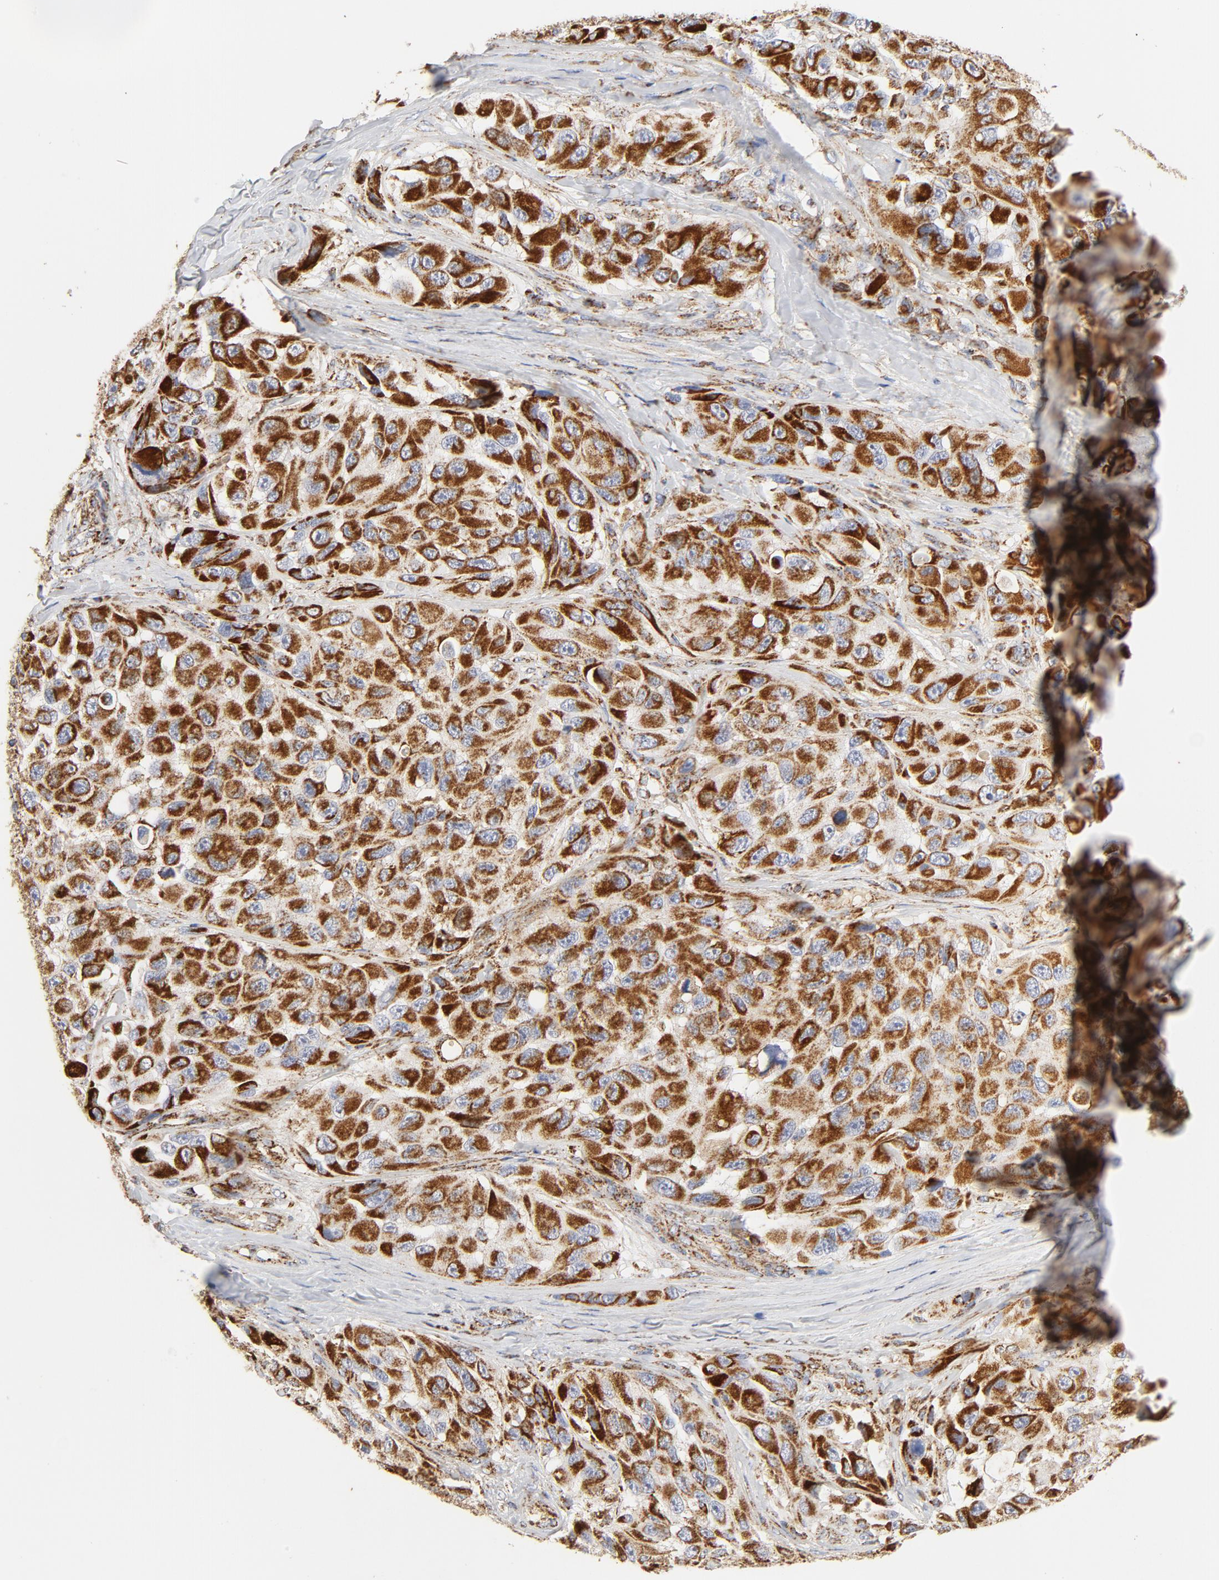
{"staining": {"intensity": "strong", "quantity": ">75%", "location": "cytoplasmic/membranous"}, "tissue": "melanoma", "cell_type": "Tumor cells", "image_type": "cancer", "snomed": [{"axis": "morphology", "description": "Malignant melanoma, NOS"}, {"axis": "topography", "description": "Skin"}], "caption": "Malignant melanoma stained with a protein marker exhibits strong staining in tumor cells.", "gene": "PCNX4", "patient": {"sex": "female", "age": 73}}